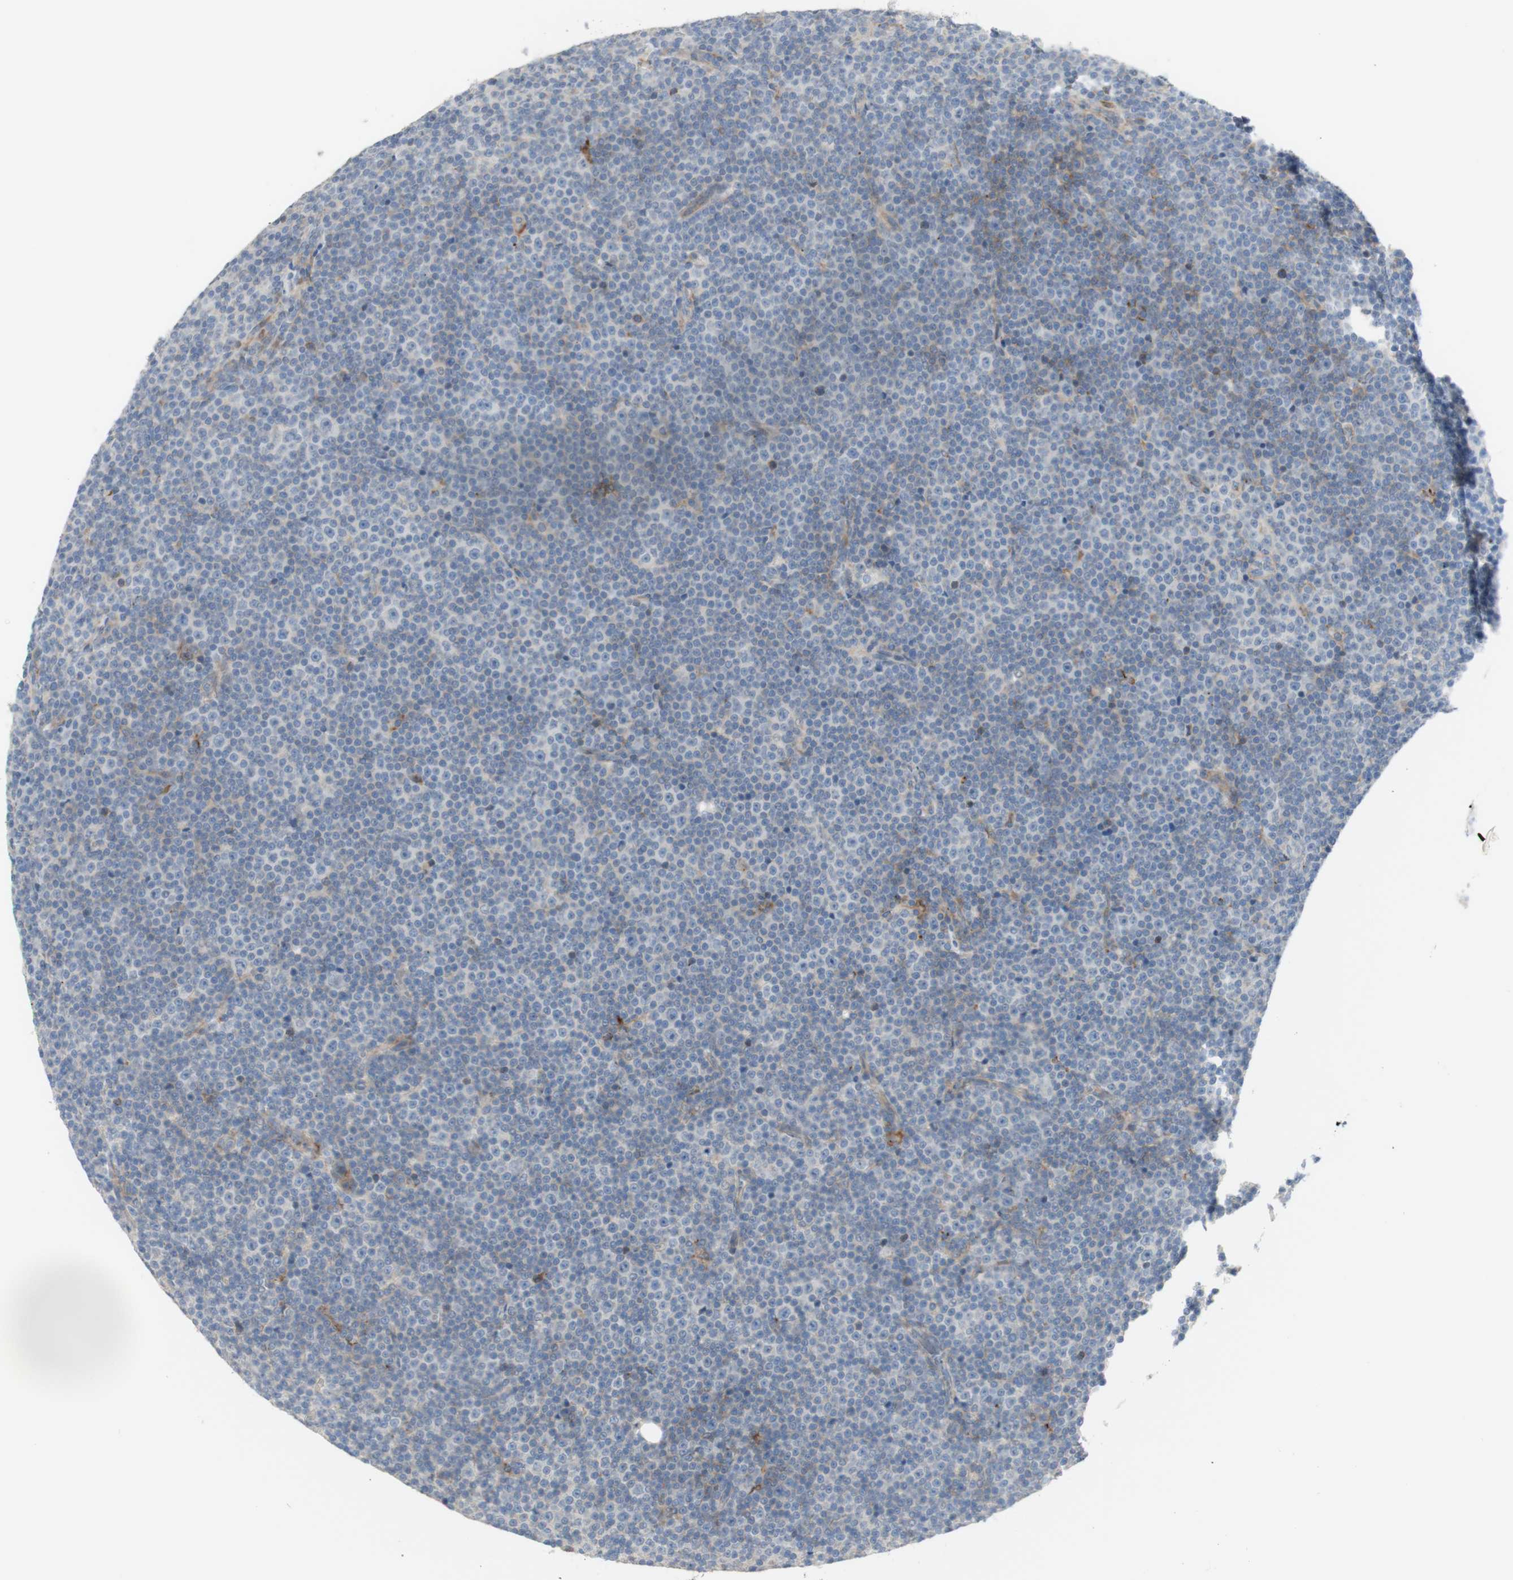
{"staining": {"intensity": "negative", "quantity": "none", "location": "none"}, "tissue": "lymphoma", "cell_type": "Tumor cells", "image_type": "cancer", "snomed": [{"axis": "morphology", "description": "Malignant lymphoma, non-Hodgkin's type, Low grade"}, {"axis": "topography", "description": "Lymph node"}], "caption": "A histopathology image of human lymphoma is negative for staining in tumor cells.", "gene": "MANEA", "patient": {"sex": "female", "age": 67}}